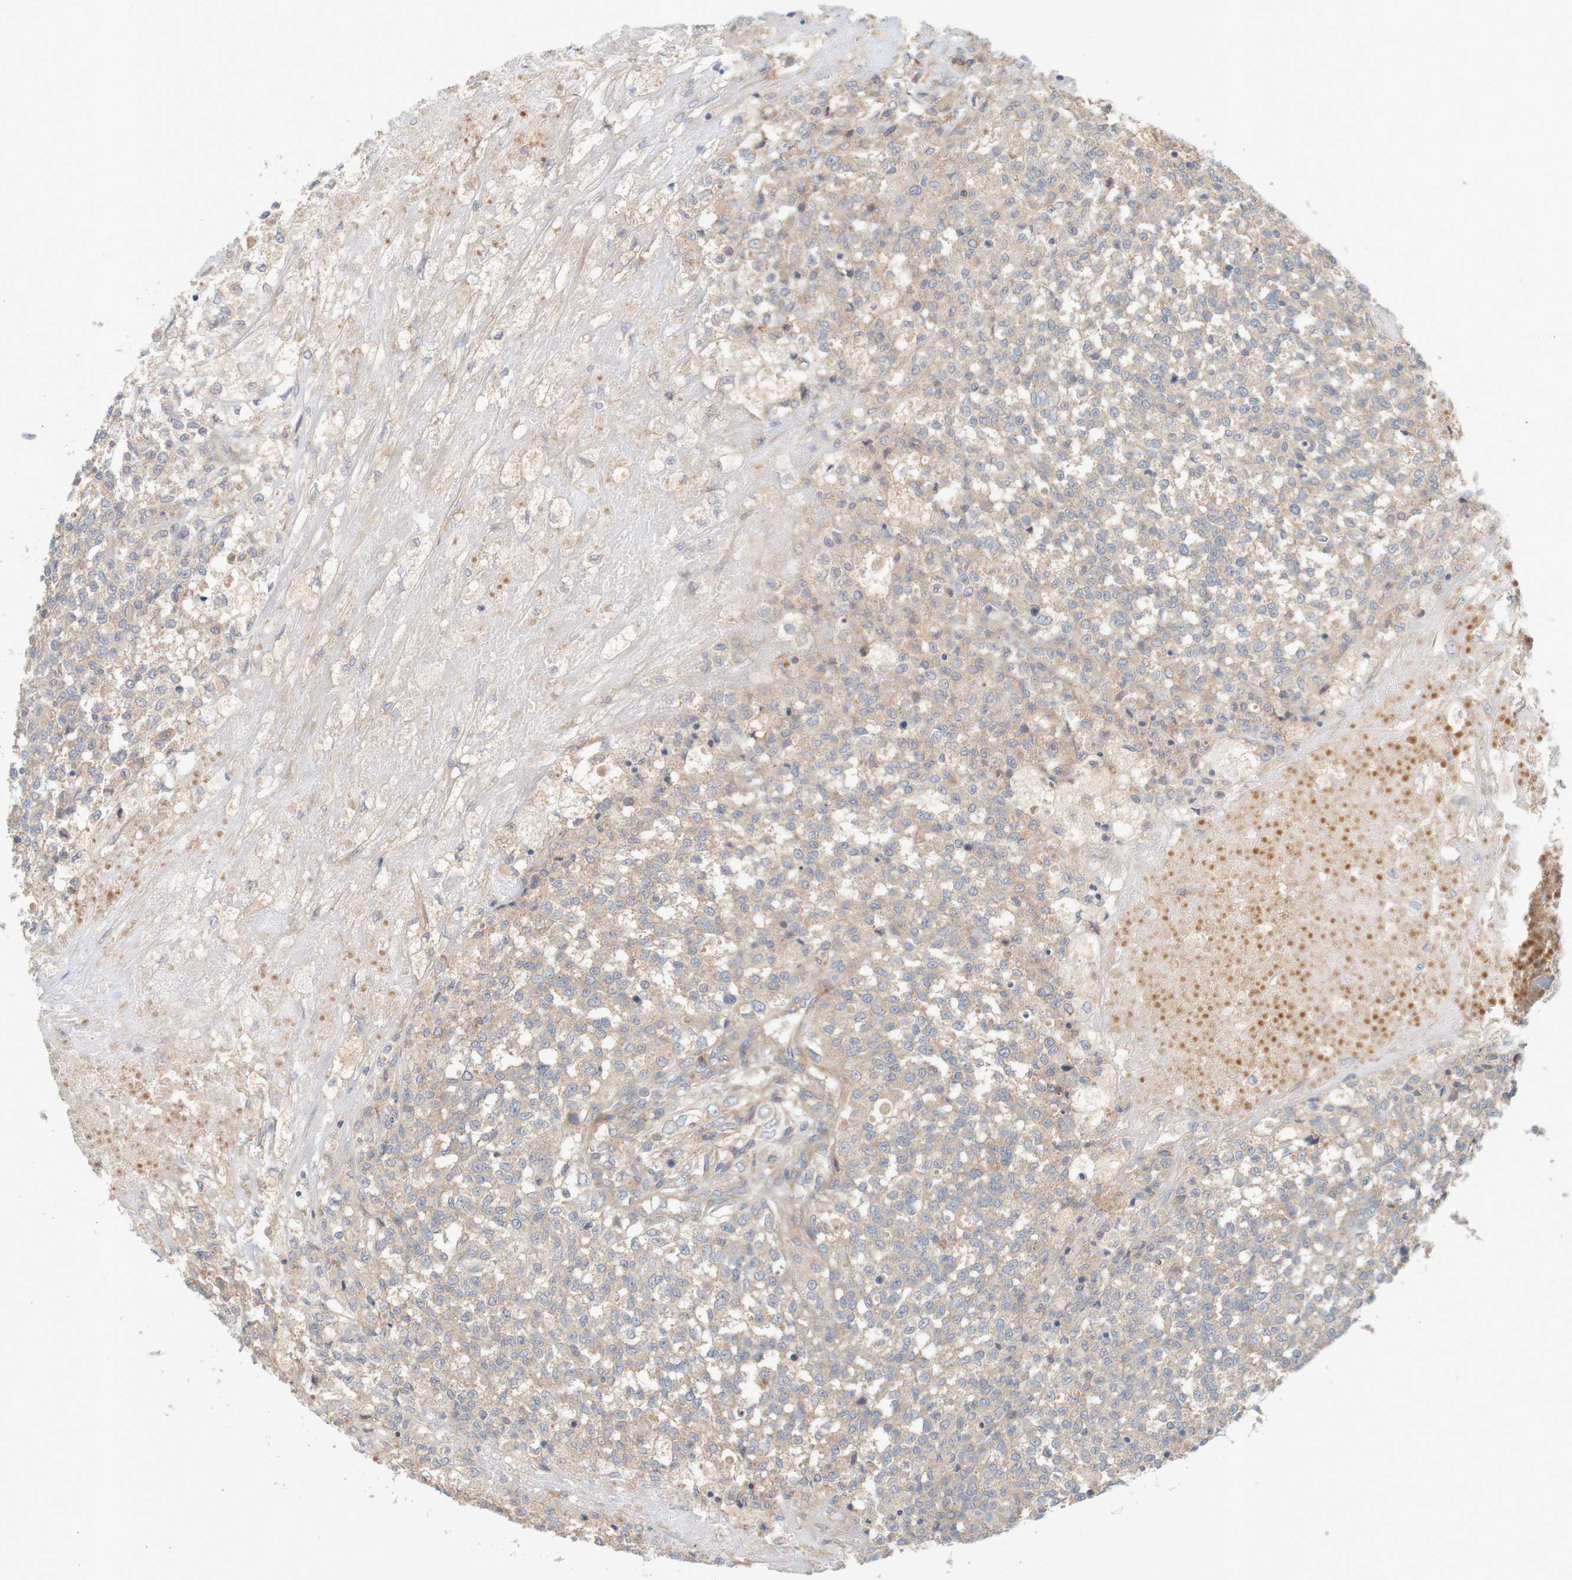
{"staining": {"intensity": "weak", "quantity": ">75%", "location": "cytoplasmic/membranous"}, "tissue": "testis cancer", "cell_type": "Tumor cells", "image_type": "cancer", "snomed": [{"axis": "morphology", "description": "Seminoma, NOS"}, {"axis": "topography", "description": "Testis"}], "caption": "Seminoma (testis) was stained to show a protein in brown. There is low levels of weak cytoplasmic/membranous expression in about >75% of tumor cells. Using DAB (3,3'-diaminobenzidine) (brown) and hematoxylin (blue) stains, captured at high magnification using brightfield microscopy.", "gene": "KRT23", "patient": {"sex": "male", "age": 59}}